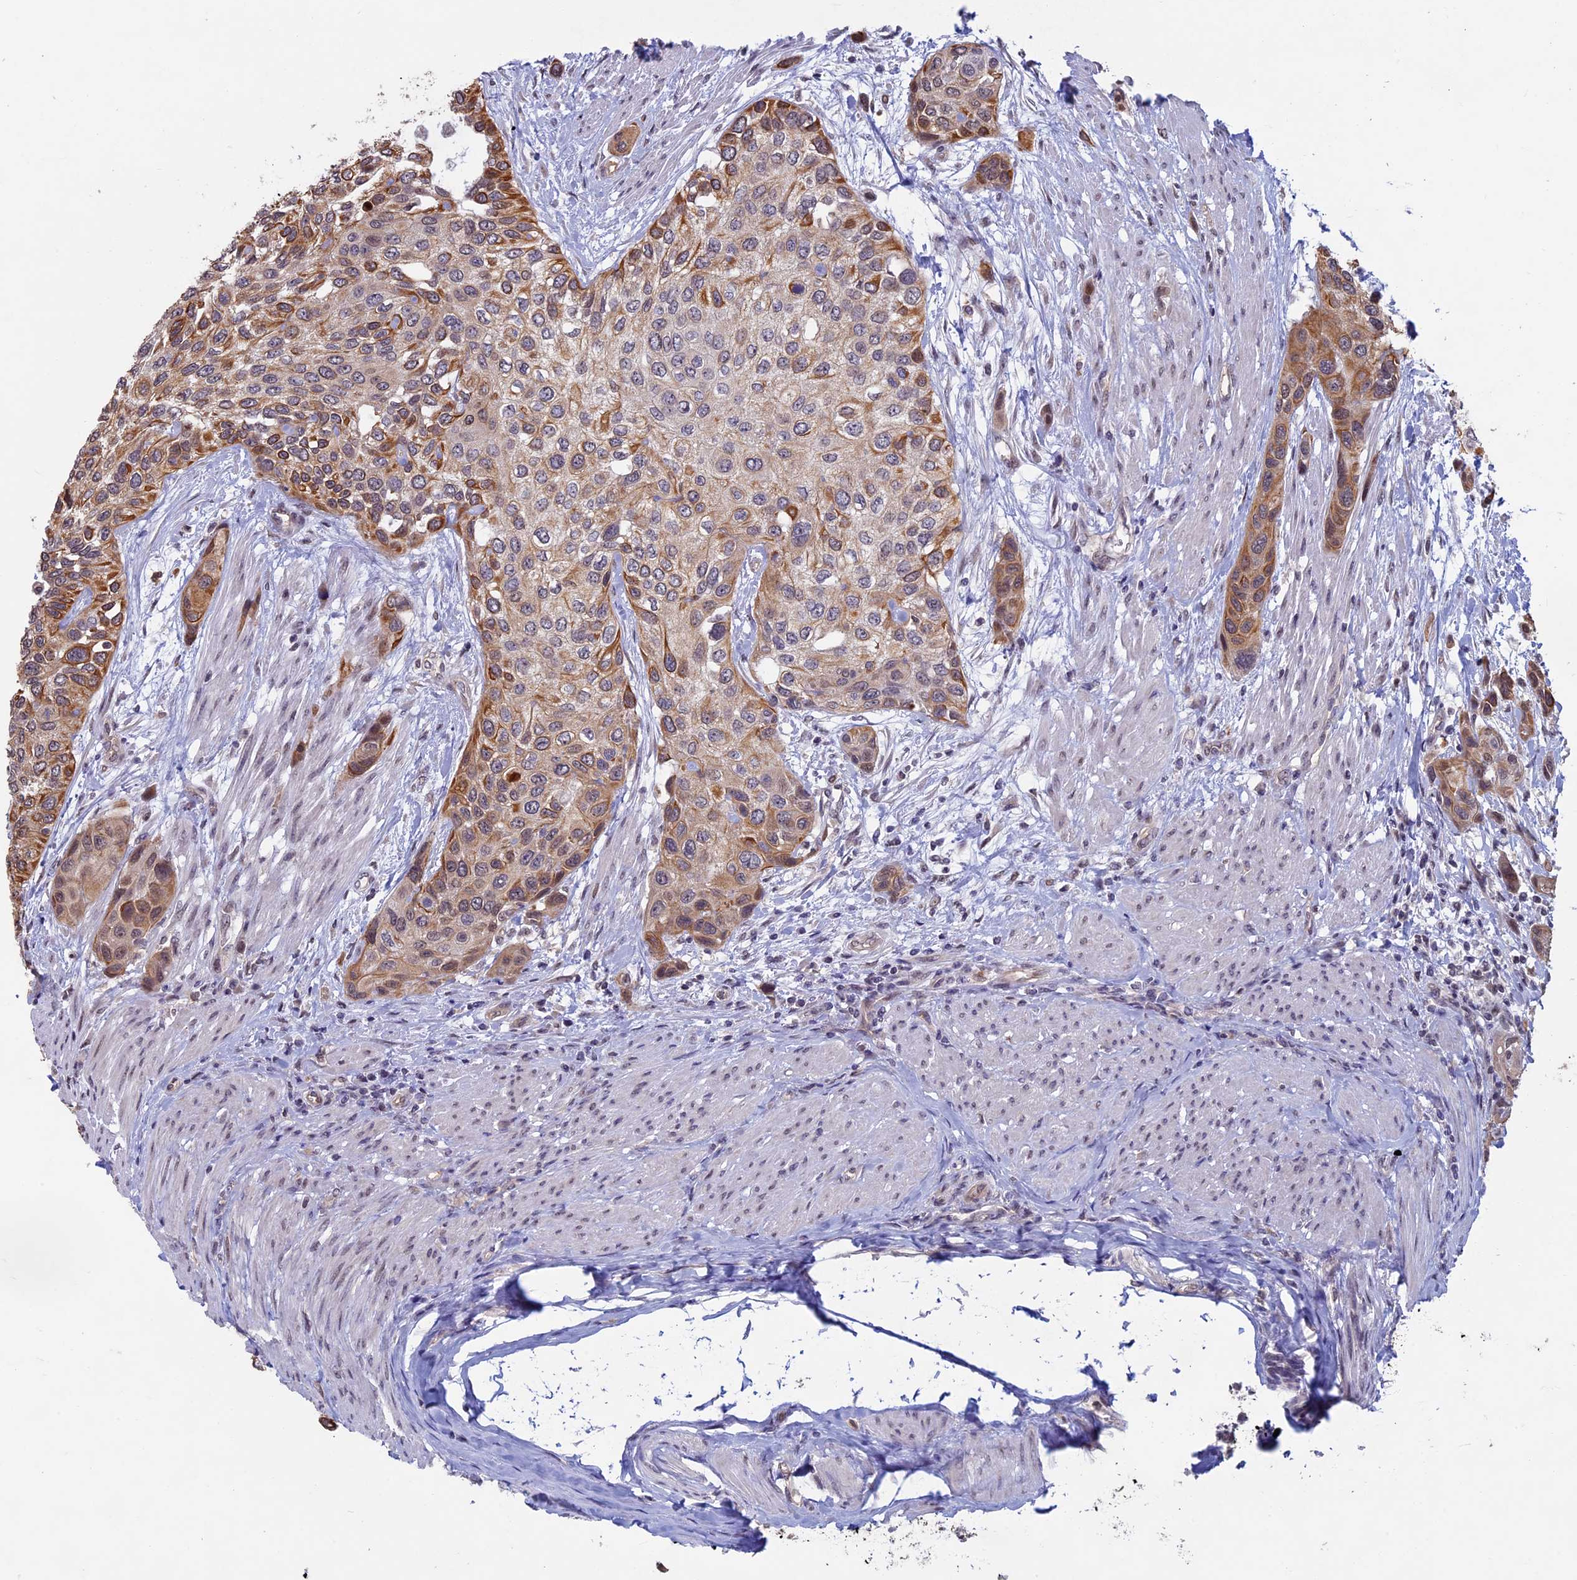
{"staining": {"intensity": "moderate", "quantity": ">75%", "location": "cytoplasmic/membranous"}, "tissue": "urothelial cancer", "cell_type": "Tumor cells", "image_type": "cancer", "snomed": [{"axis": "morphology", "description": "Normal tissue, NOS"}, {"axis": "morphology", "description": "Urothelial carcinoma, High grade"}, {"axis": "topography", "description": "Vascular tissue"}, {"axis": "topography", "description": "Urinary bladder"}], "caption": "Protein expression analysis of human urothelial cancer reveals moderate cytoplasmic/membranous staining in about >75% of tumor cells. The staining was performed using DAB, with brown indicating positive protein expression. Nuclei are stained blue with hematoxylin.", "gene": "SPIRE1", "patient": {"sex": "female", "age": 56}}